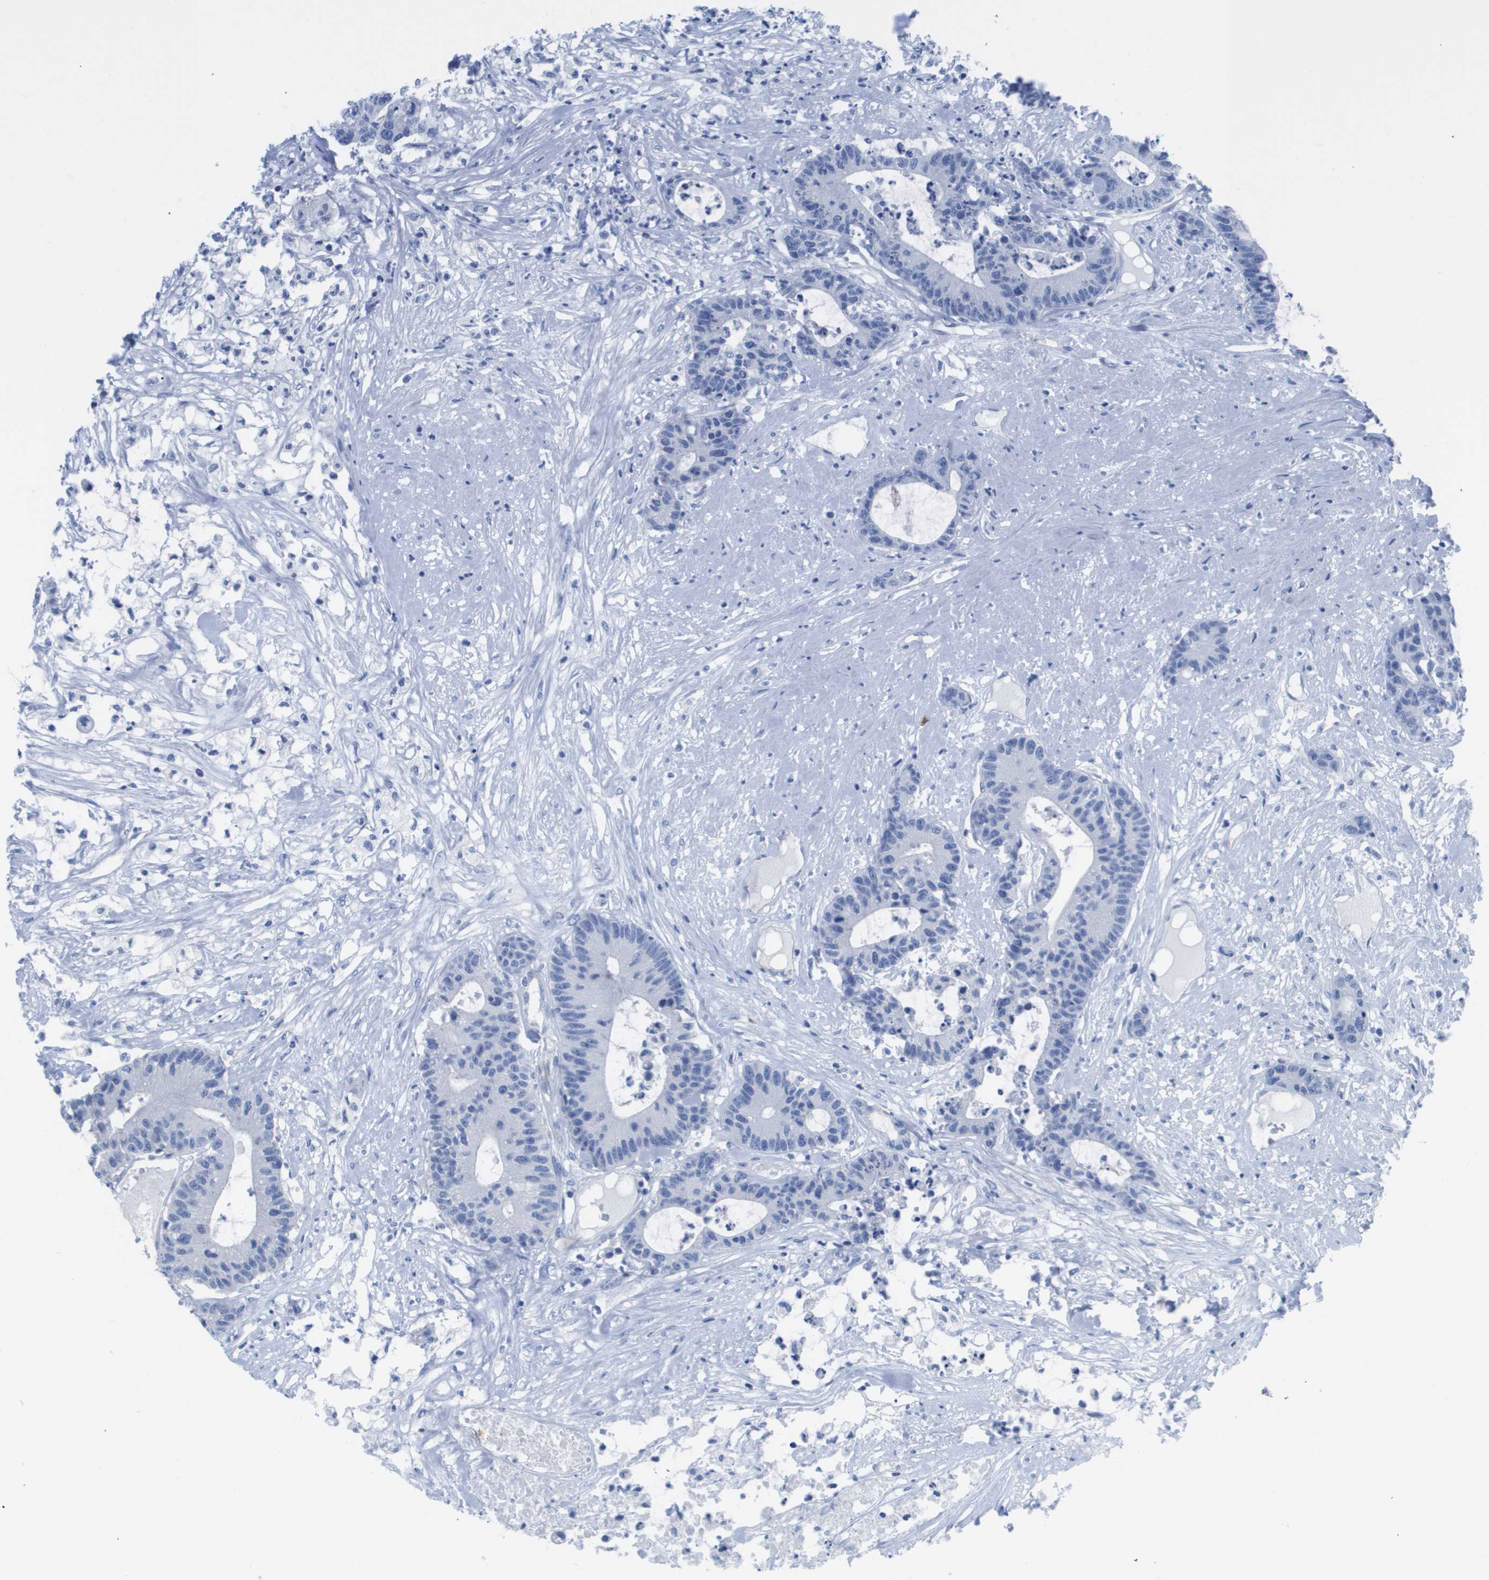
{"staining": {"intensity": "negative", "quantity": "none", "location": "none"}, "tissue": "colorectal cancer", "cell_type": "Tumor cells", "image_type": "cancer", "snomed": [{"axis": "morphology", "description": "Adenocarcinoma, NOS"}, {"axis": "topography", "description": "Colon"}], "caption": "The immunohistochemistry image has no significant positivity in tumor cells of colorectal cancer (adenocarcinoma) tissue. (Brightfield microscopy of DAB IHC at high magnification).", "gene": "MS4A1", "patient": {"sex": "female", "age": 84}}